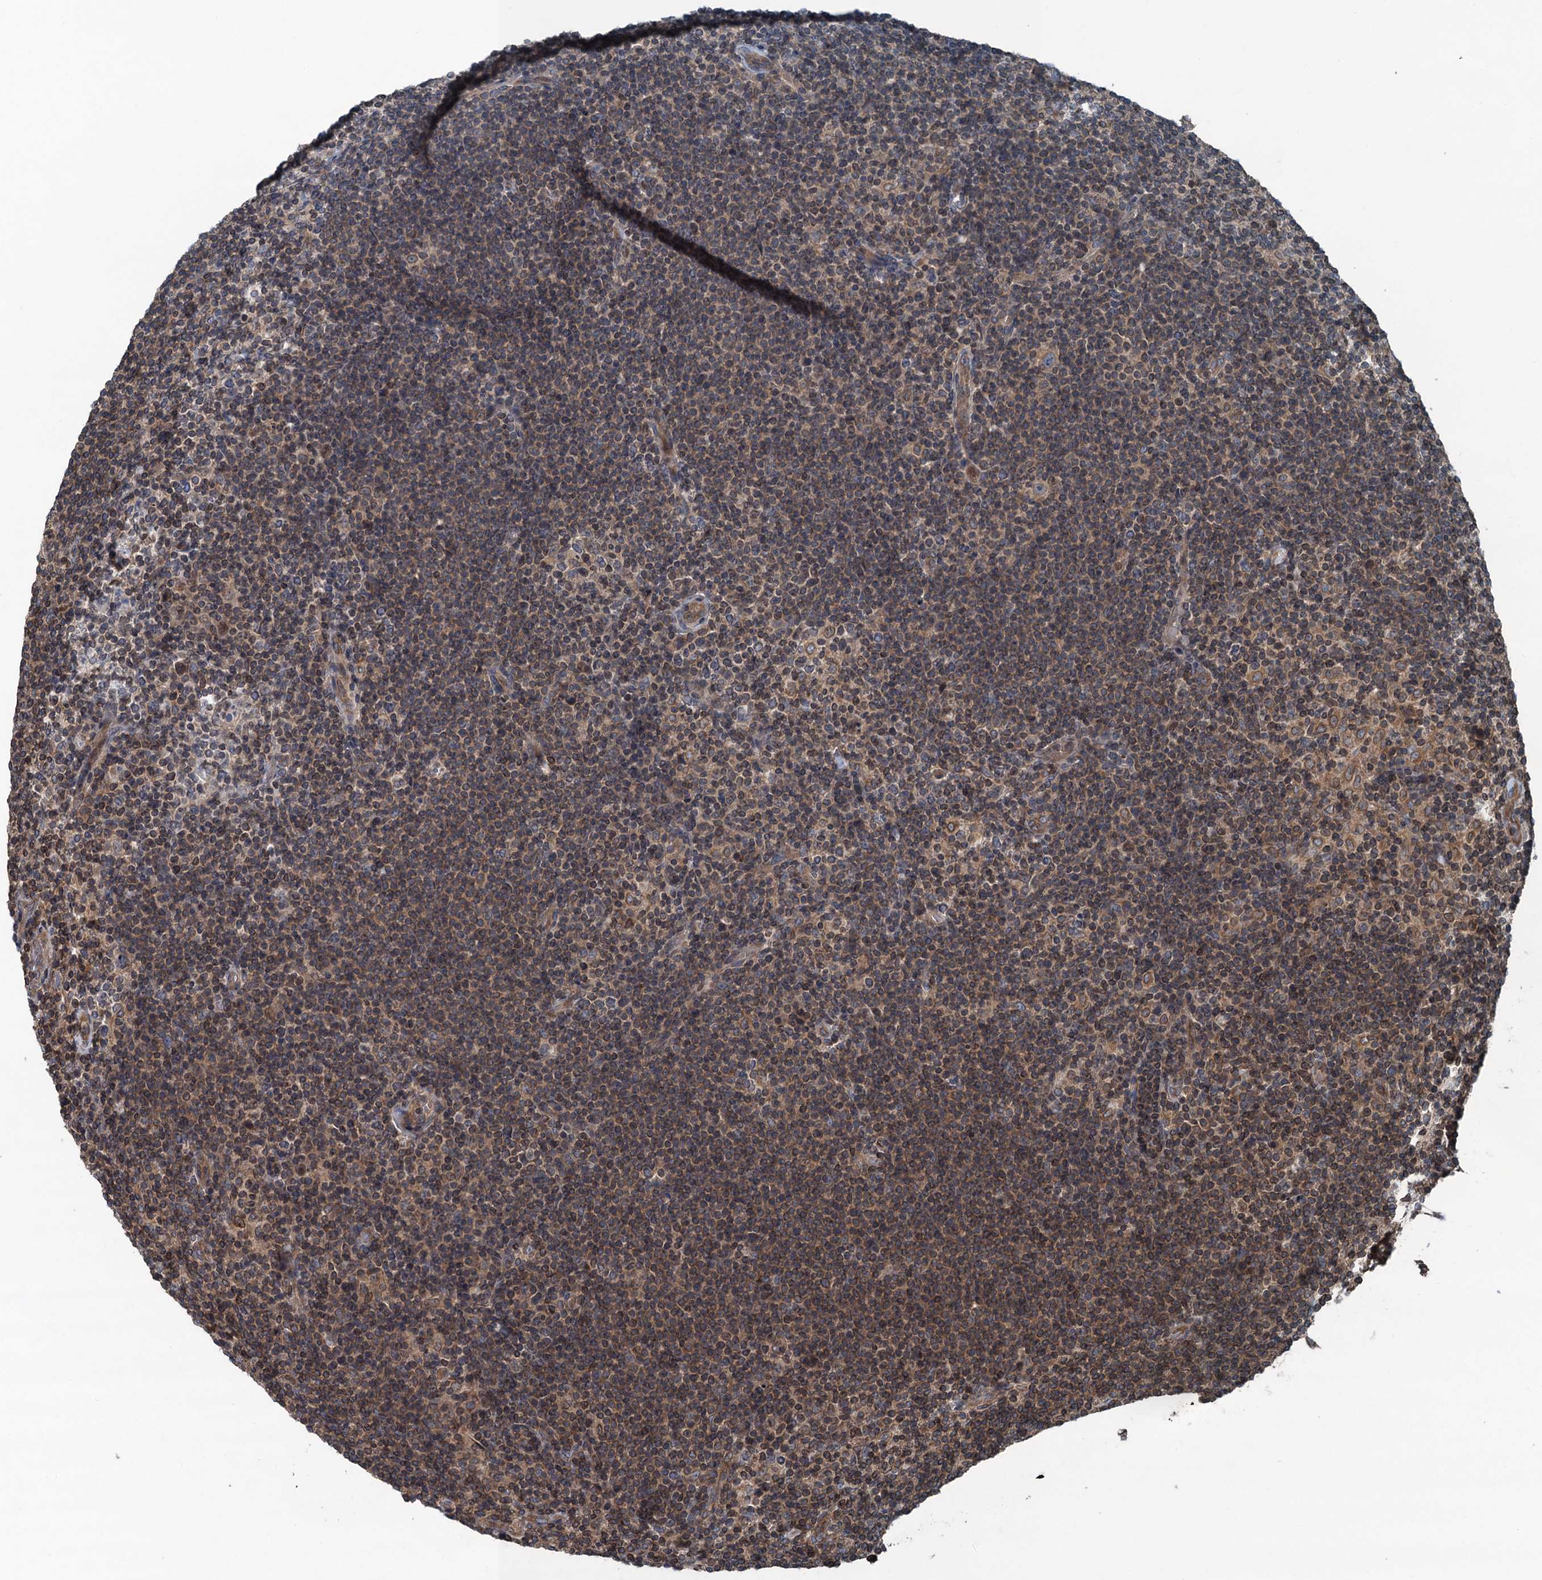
{"staining": {"intensity": "moderate", "quantity": "<25%", "location": "cytoplasmic/membranous"}, "tissue": "lymphoma", "cell_type": "Tumor cells", "image_type": "cancer", "snomed": [{"axis": "morphology", "description": "Hodgkin's disease, NOS"}, {"axis": "topography", "description": "Lymph node"}], "caption": "A high-resolution photomicrograph shows immunohistochemistry staining of Hodgkin's disease, which demonstrates moderate cytoplasmic/membranous positivity in about <25% of tumor cells. (Brightfield microscopy of DAB IHC at high magnification).", "gene": "TRAPPC8", "patient": {"sex": "female", "age": 57}}